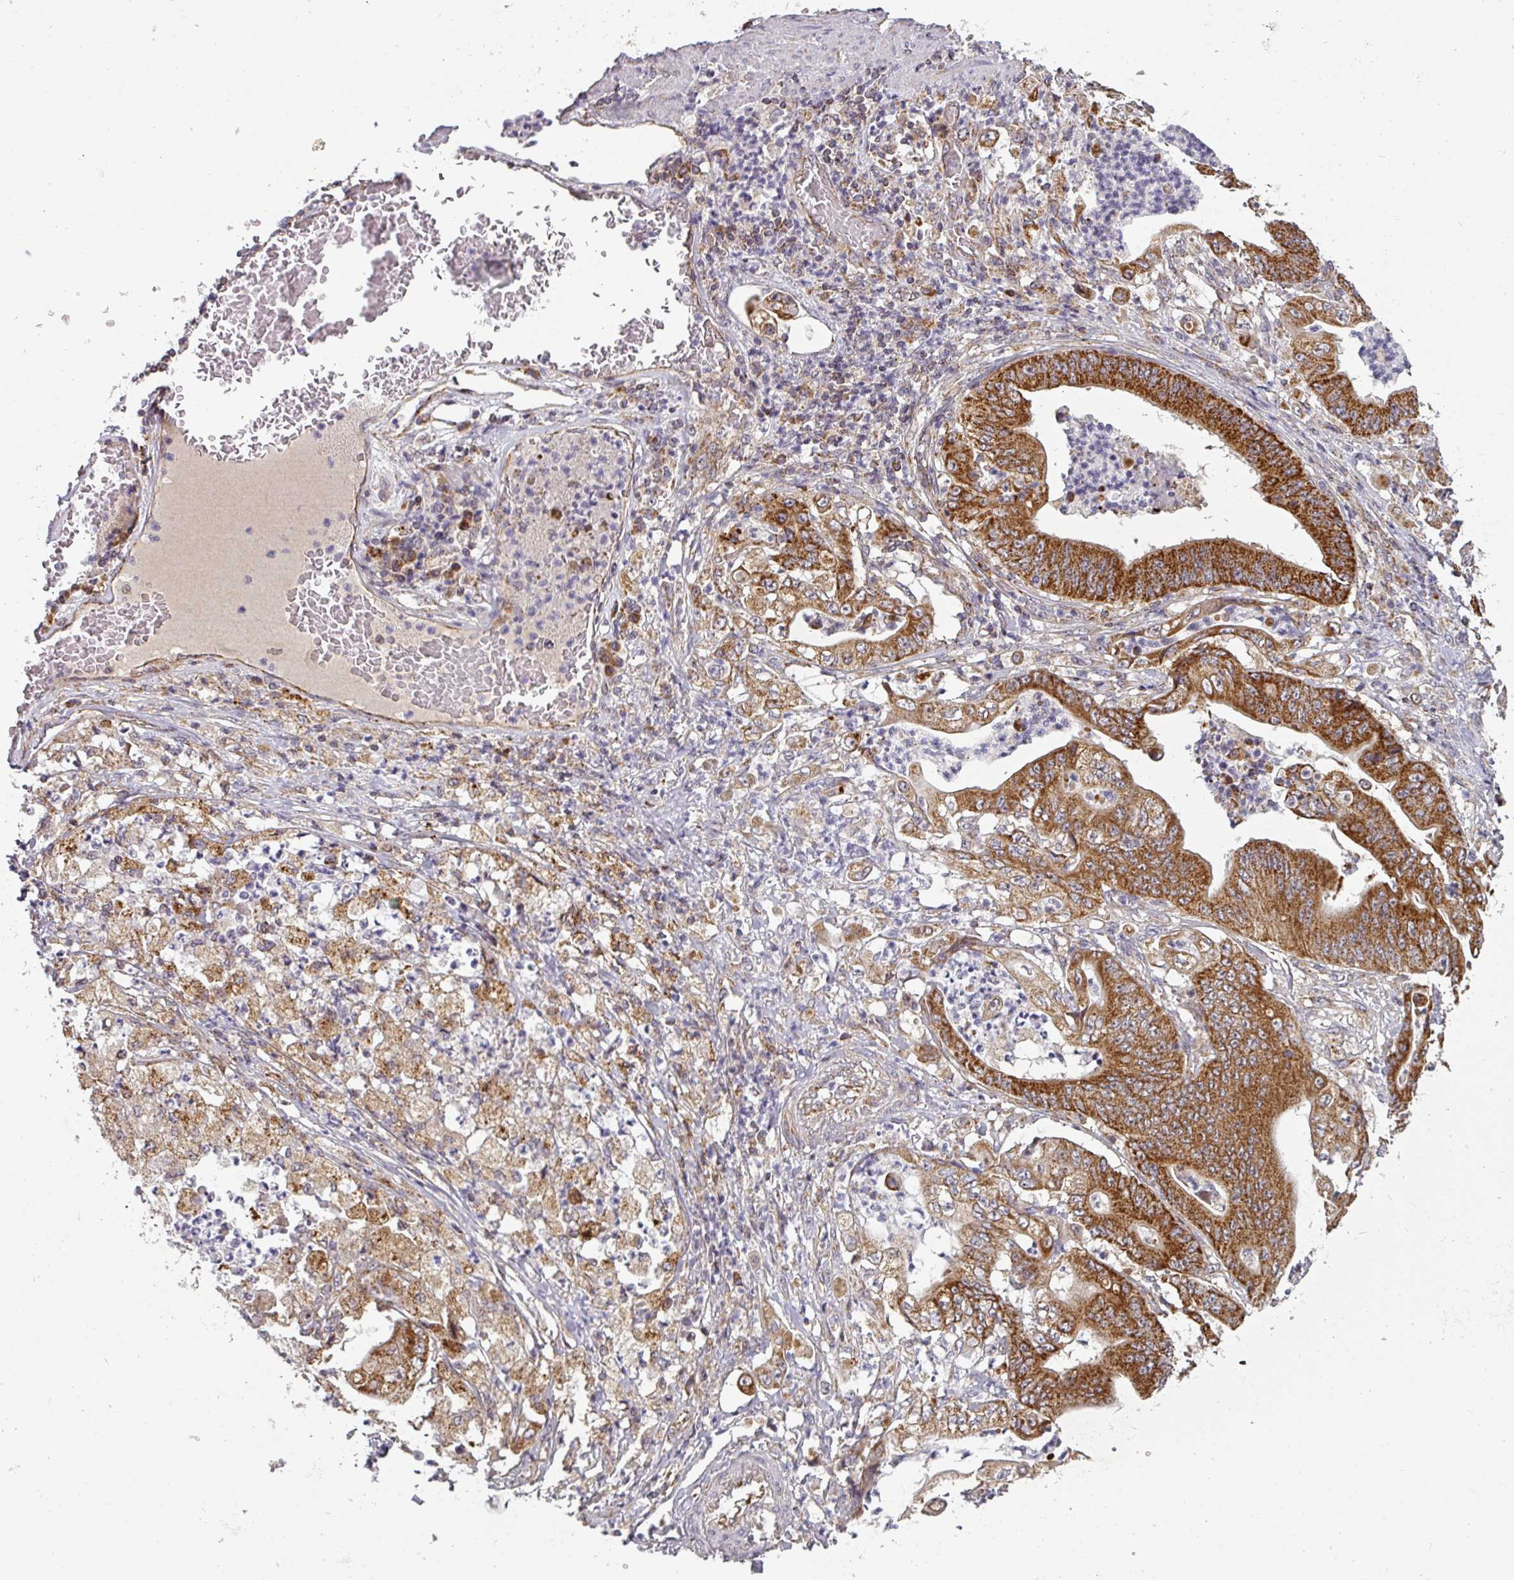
{"staining": {"intensity": "strong", "quantity": ">75%", "location": "cytoplasmic/membranous"}, "tissue": "stomach cancer", "cell_type": "Tumor cells", "image_type": "cancer", "snomed": [{"axis": "morphology", "description": "Adenocarcinoma, NOS"}, {"axis": "topography", "description": "Stomach"}], "caption": "Stomach adenocarcinoma stained for a protein demonstrates strong cytoplasmic/membranous positivity in tumor cells. (DAB IHC, brown staining for protein, blue staining for nuclei).", "gene": "MRPS16", "patient": {"sex": "female", "age": 73}}